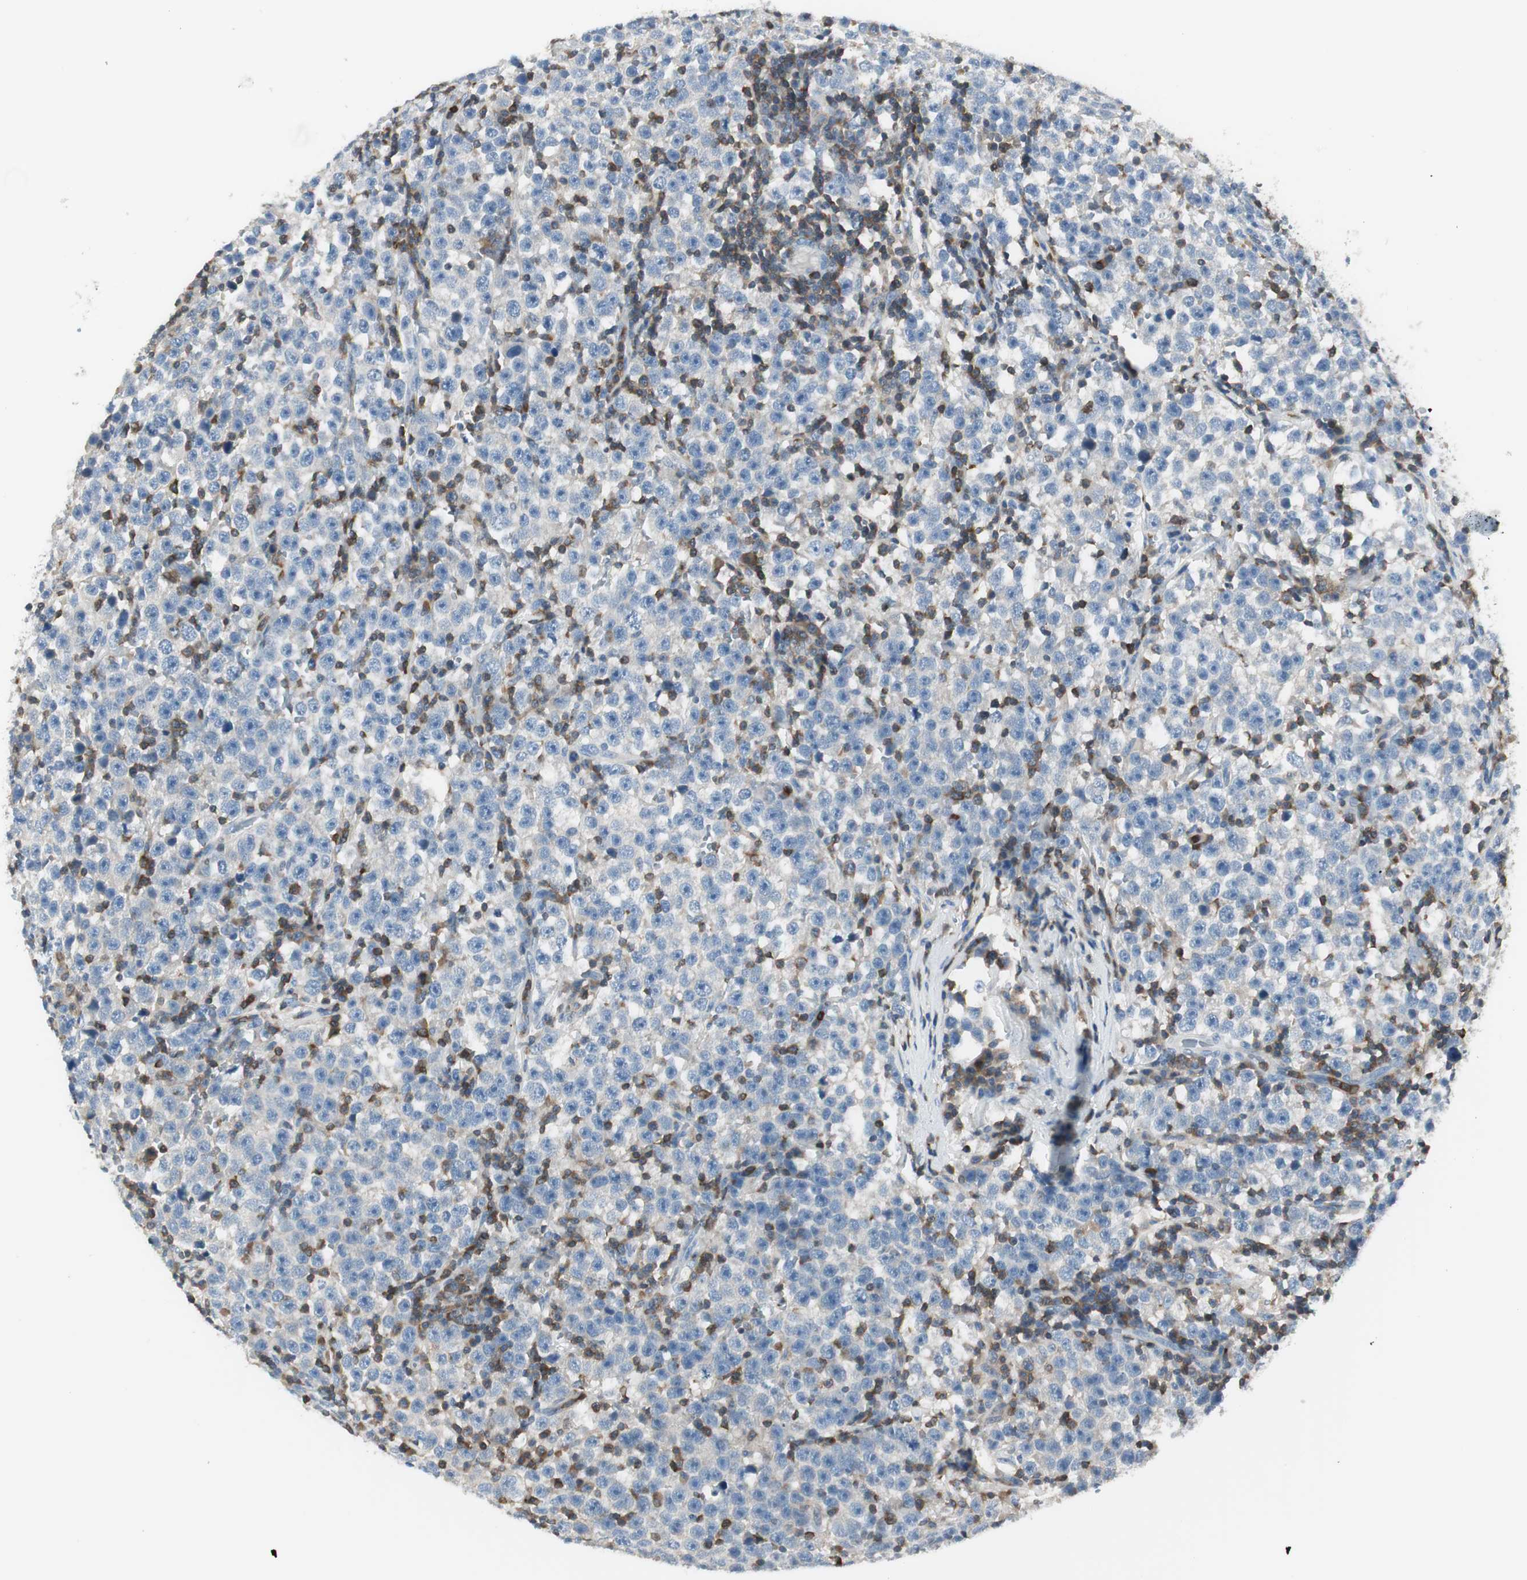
{"staining": {"intensity": "negative", "quantity": "none", "location": "none"}, "tissue": "testis cancer", "cell_type": "Tumor cells", "image_type": "cancer", "snomed": [{"axis": "morphology", "description": "Seminoma, NOS"}, {"axis": "topography", "description": "Testis"}], "caption": "This is an immunohistochemistry (IHC) micrograph of testis cancer. There is no expression in tumor cells.", "gene": "SLC9A3R1", "patient": {"sex": "male", "age": 43}}